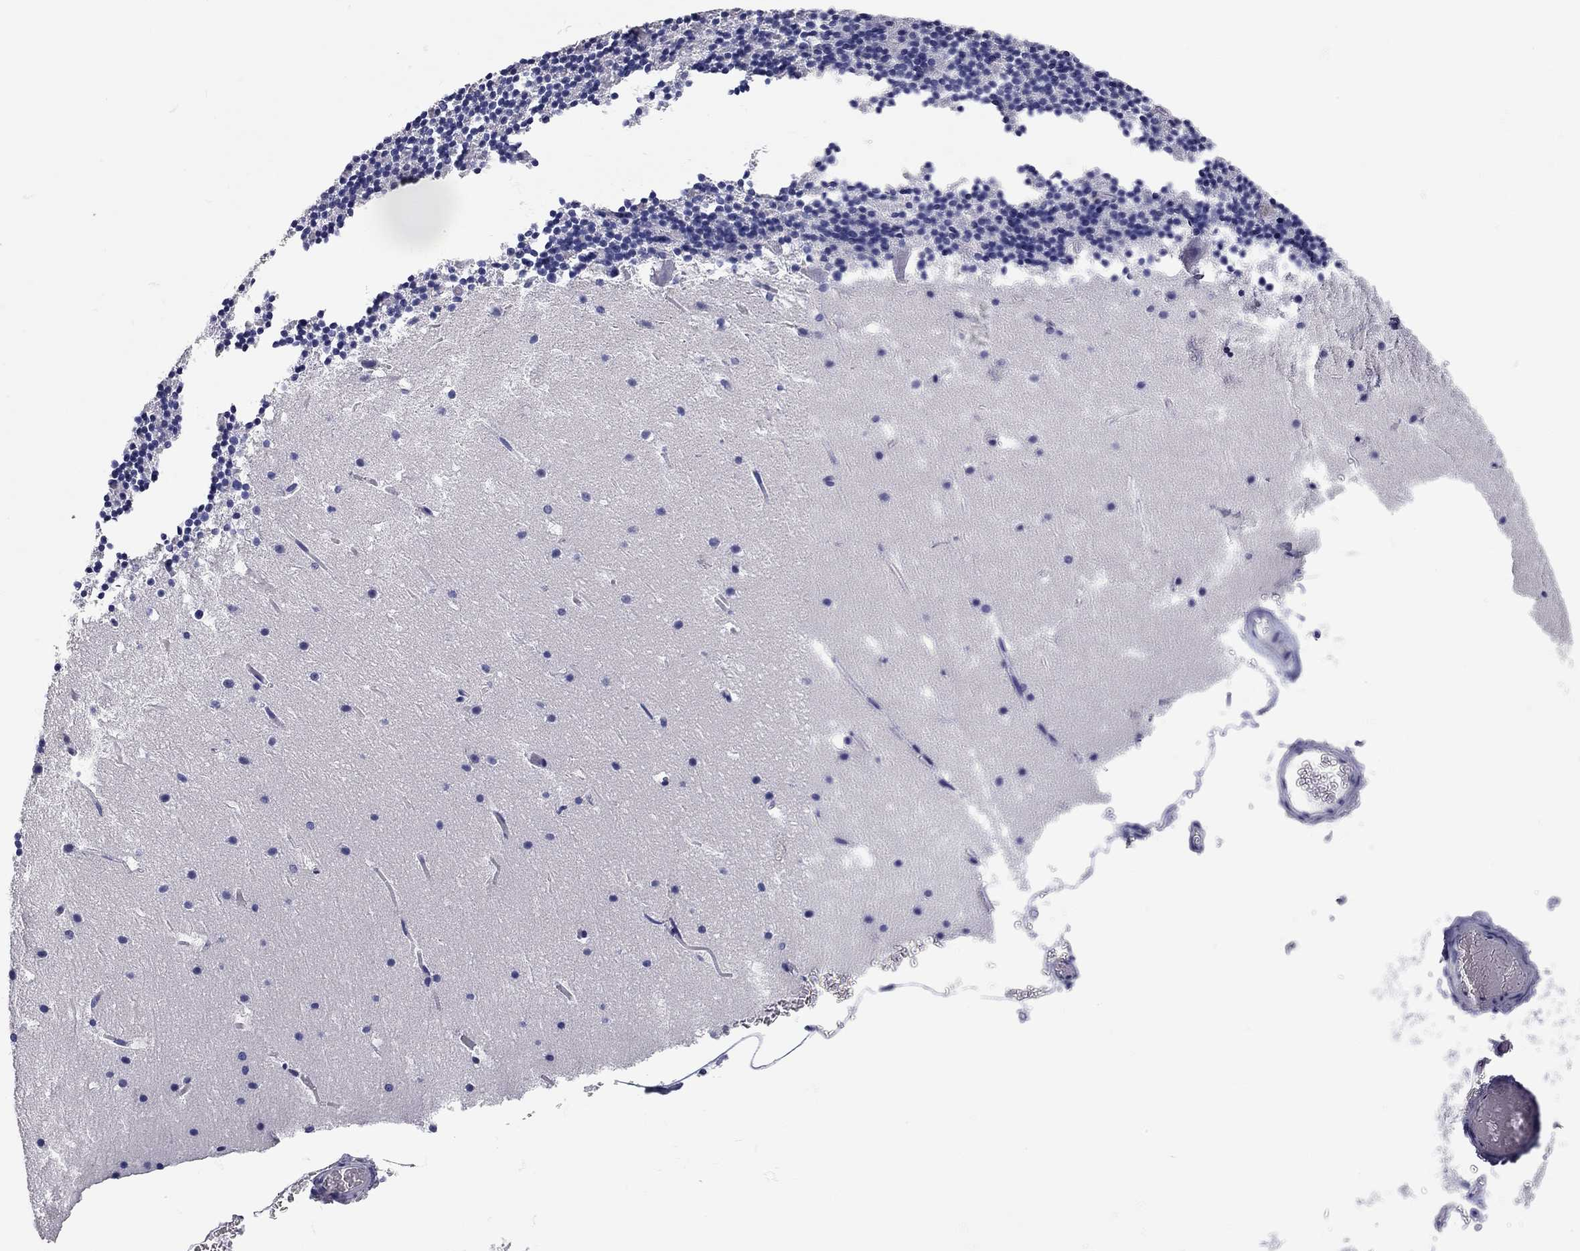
{"staining": {"intensity": "negative", "quantity": "none", "location": "none"}, "tissue": "cerebellum", "cell_type": "Cells in granular layer", "image_type": "normal", "snomed": [{"axis": "morphology", "description": "Normal tissue, NOS"}, {"axis": "topography", "description": "Cerebellum"}], "caption": "Immunohistochemistry (IHC) of benign human cerebellum displays no positivity in cells in granular layer. (Immunohistochemistry (IHC), brightfield microscopy, high magnification).", "gene": "C10orf90", "patient": {"sex": "male", "age": 37}}